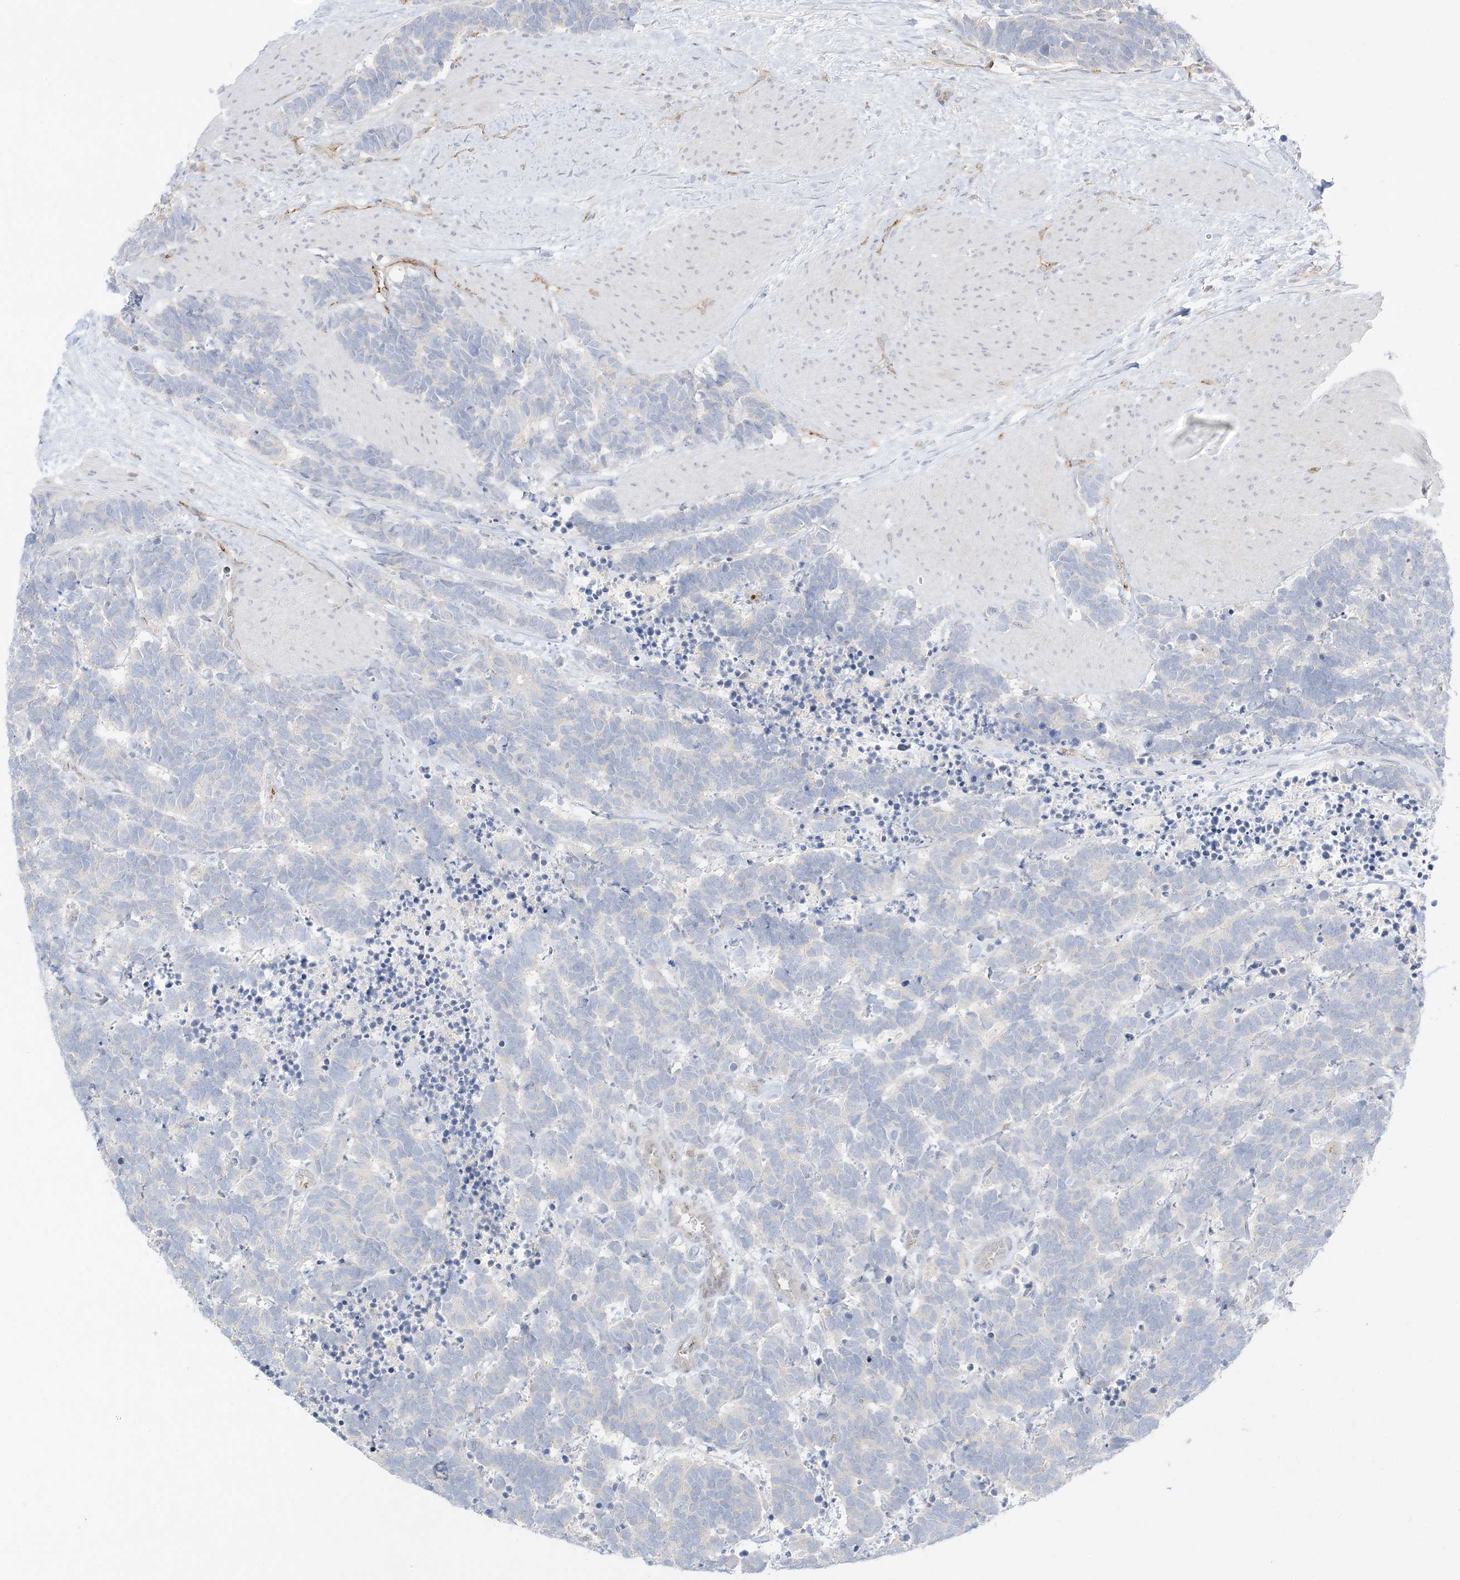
{"staining": {"intensity": "negative", "quantity": "none", "location": "none"}, "tissue": "carcinoid", "cell_type": "Tumor cells", "image_type": "cancer", "snomed": [{"axis": "morphology", "description": "Carcinoma, NOS"}, {"axis": "morphology", "description": "Carcinoid, malignant, NOS"}, {"axis": "topography", "description": "Urinary bladder"}], "caption": "IHC of carcinoid demonstrates no expression in tumor cells.", "gene": "INPP1", "patient": {"sex": "male", "age": 57}}